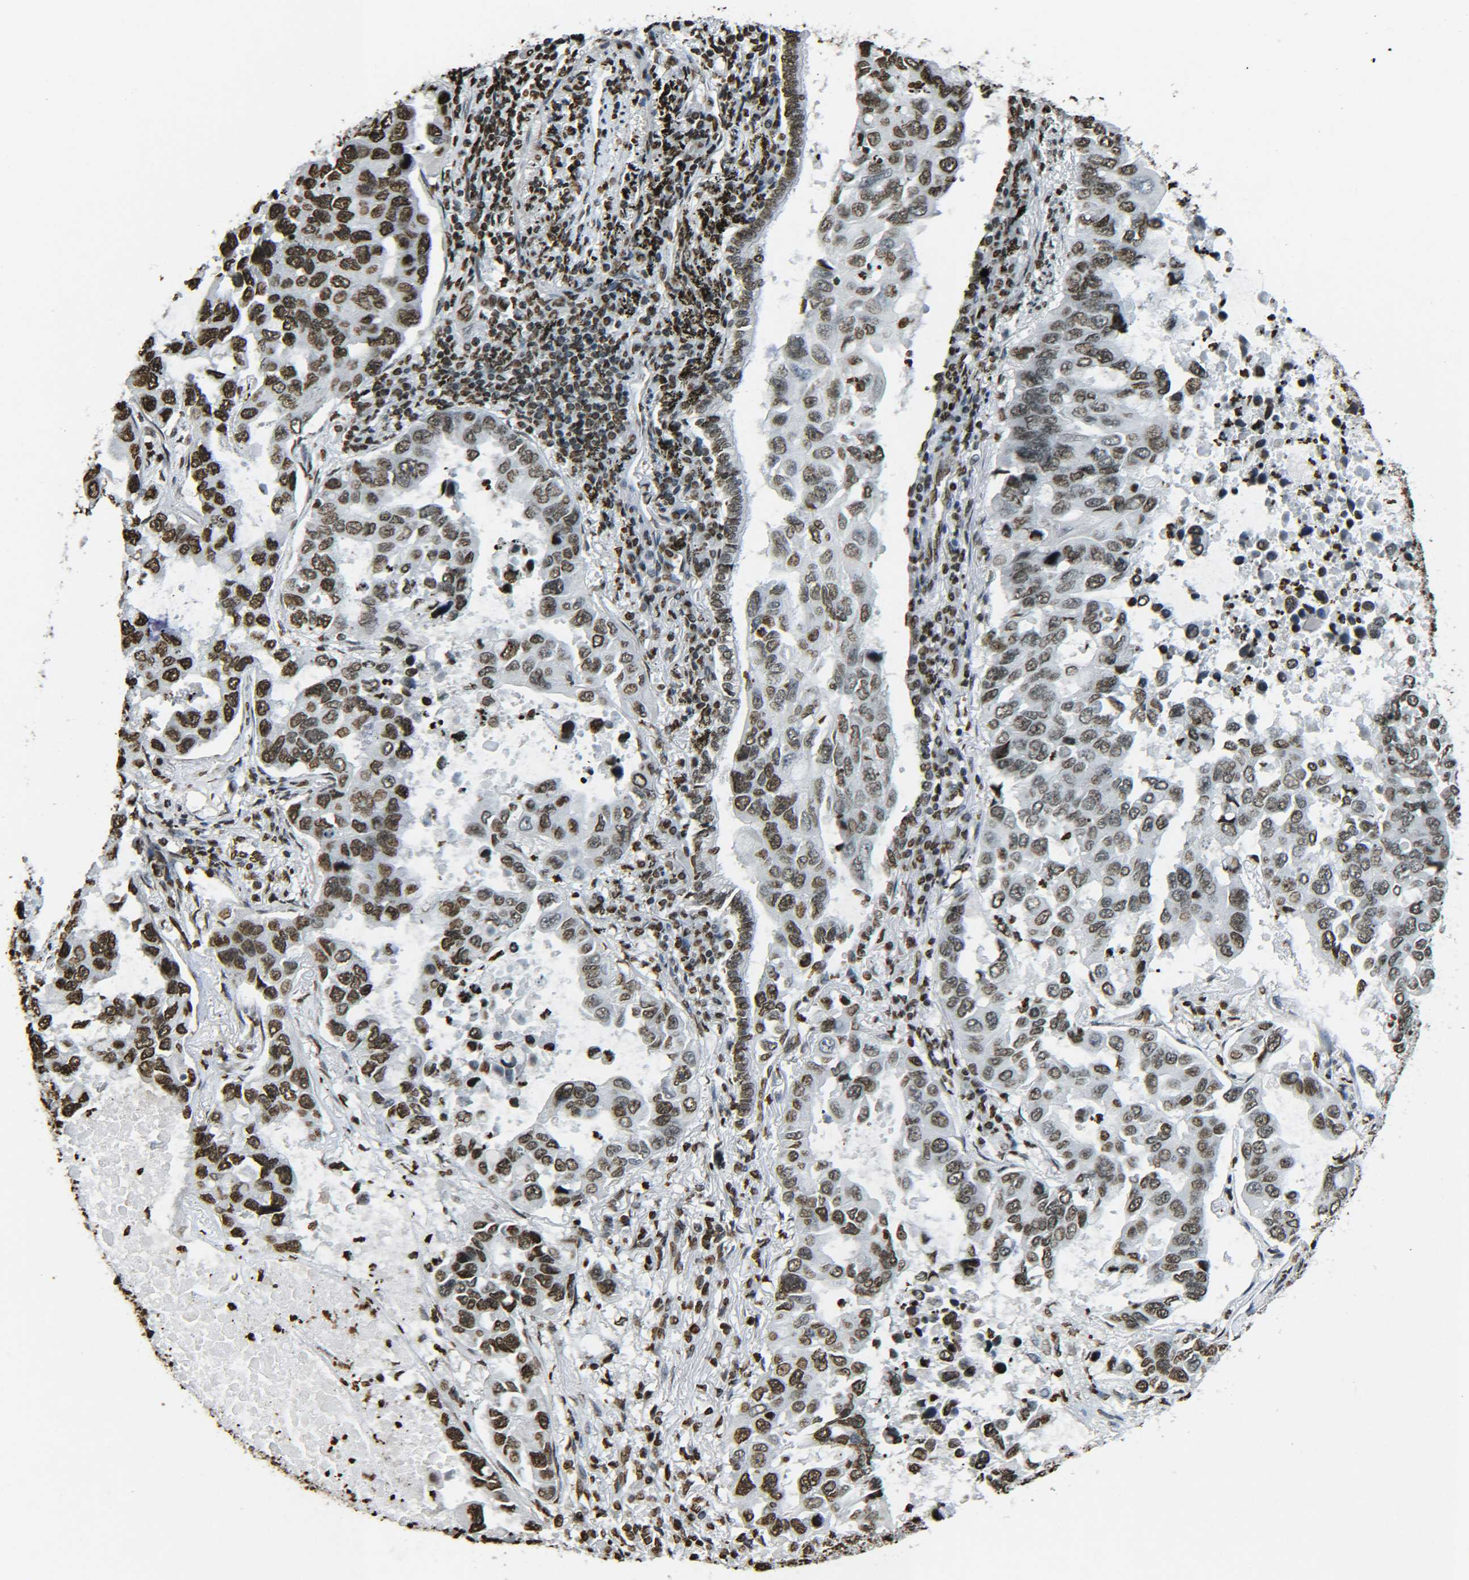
{"staining": {"intensity": "moderate", "quantity": ">75%", "location": "nuclear"}, "tissue": "lung cancer", "cell_type": "Tumor cells", "image_type": "cancer", "snomed": [{"axis": "morphology", "description": "Adenocarcinoma, NOS"}, {"axis": "topography", "description": "Lung"}], "caption": "Lung adenocarcinoma tissue reveals moderate nuclear expression in about >75% of tumor cells, visualized by immunohistochemistry.", "gene": "H4C16", "patient": {"sex": "male", "age": 64}}